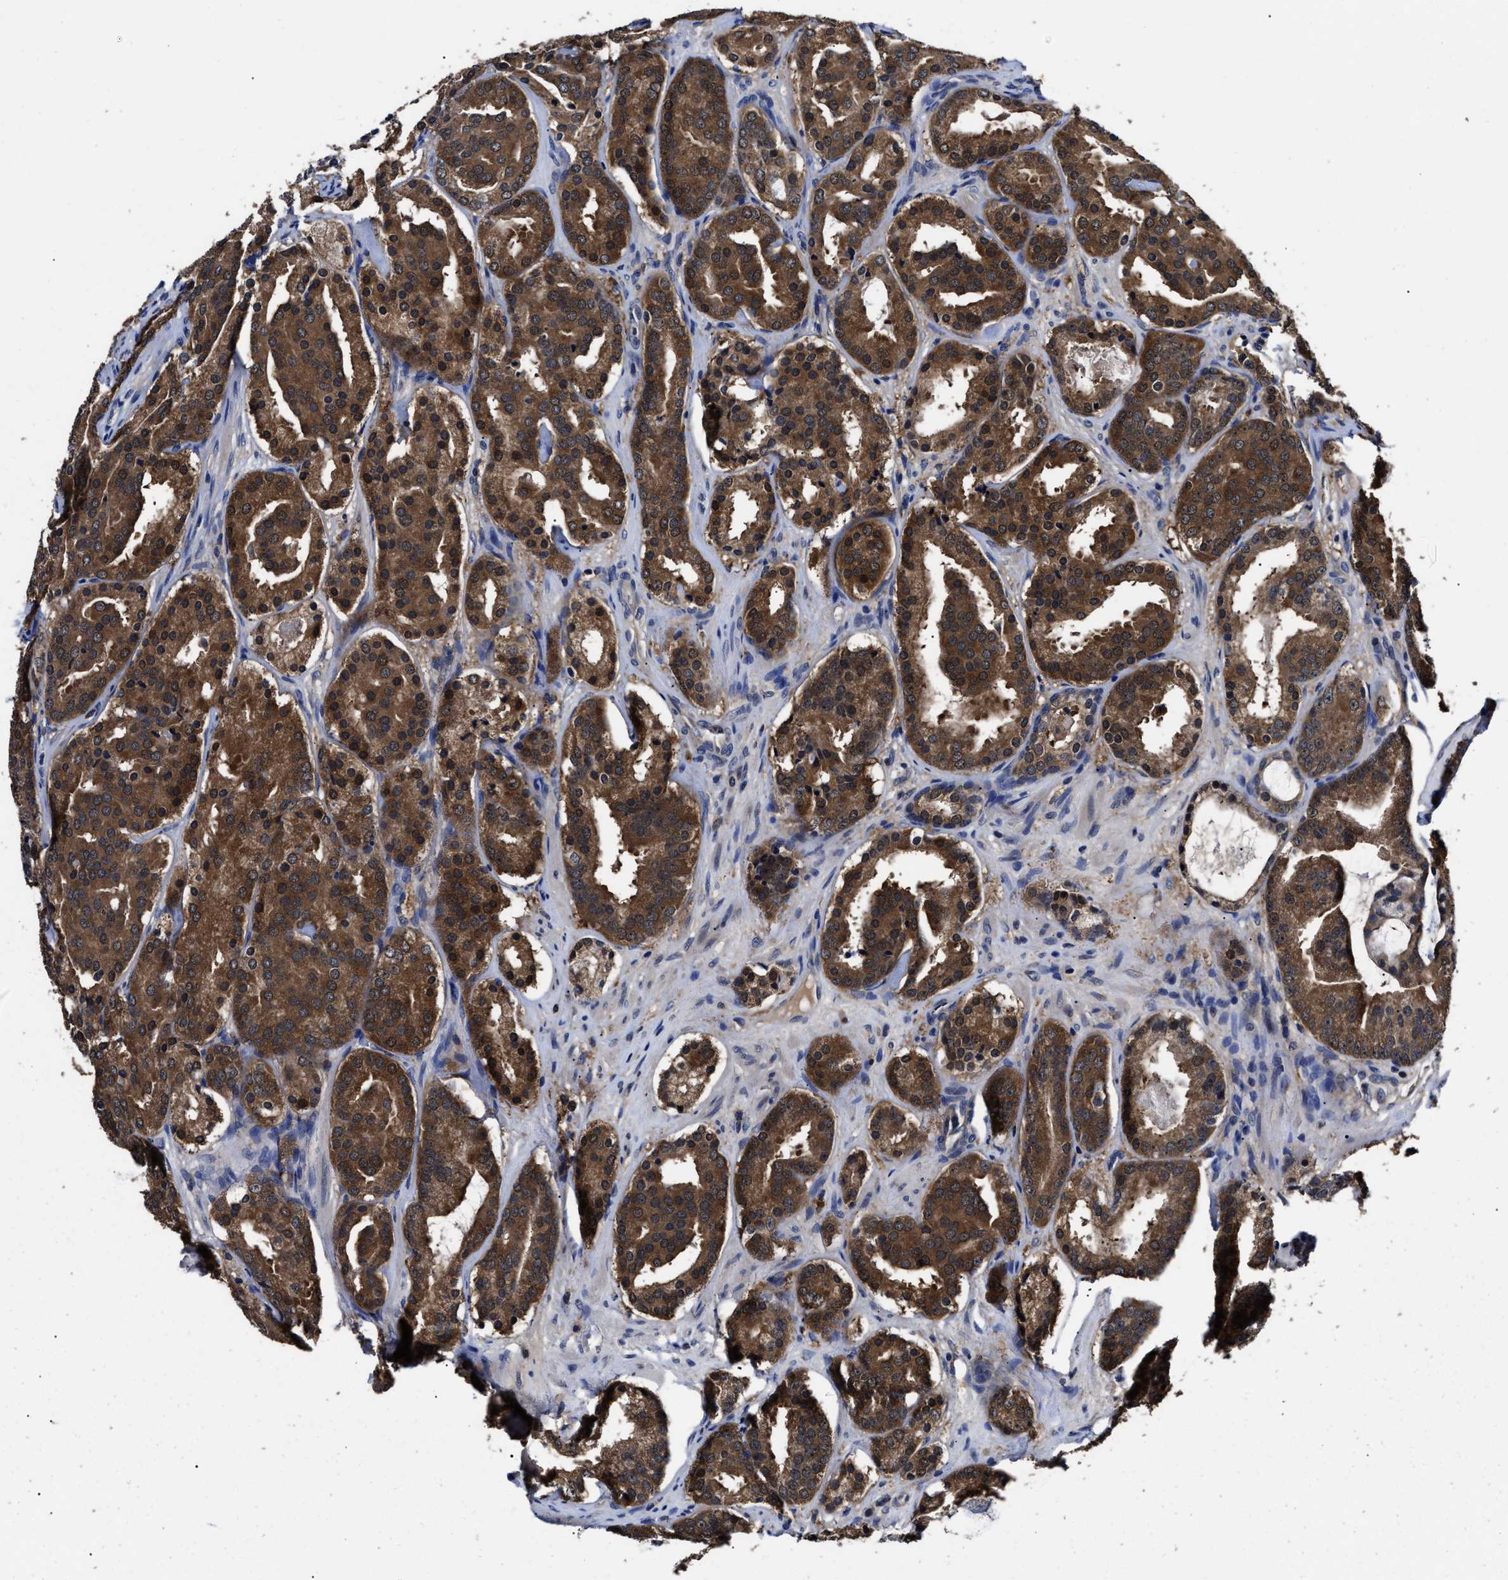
{"staining": {"intensity": "moderate", "quantity": ">75%", "location": "cytoplasmic/membranous,nuclear"}, "tissue": "prostate cancer", "cell_type": "Tumor cells", "image_type": "cancer", "snomed": [{"axis": "morphology", "description": "Adenocarcinoma, Low grade"}, {"axis": "topography", "description": "Prostate"}], "caption": "The photomicrograph reveals a brown stain indicating the presence of a protein in the cytoplasmic/membranous and nuclear of tumor cells in prostate cancer.", "gene": "SOCS5", "patient": {"sex": "male", "age": 69}}